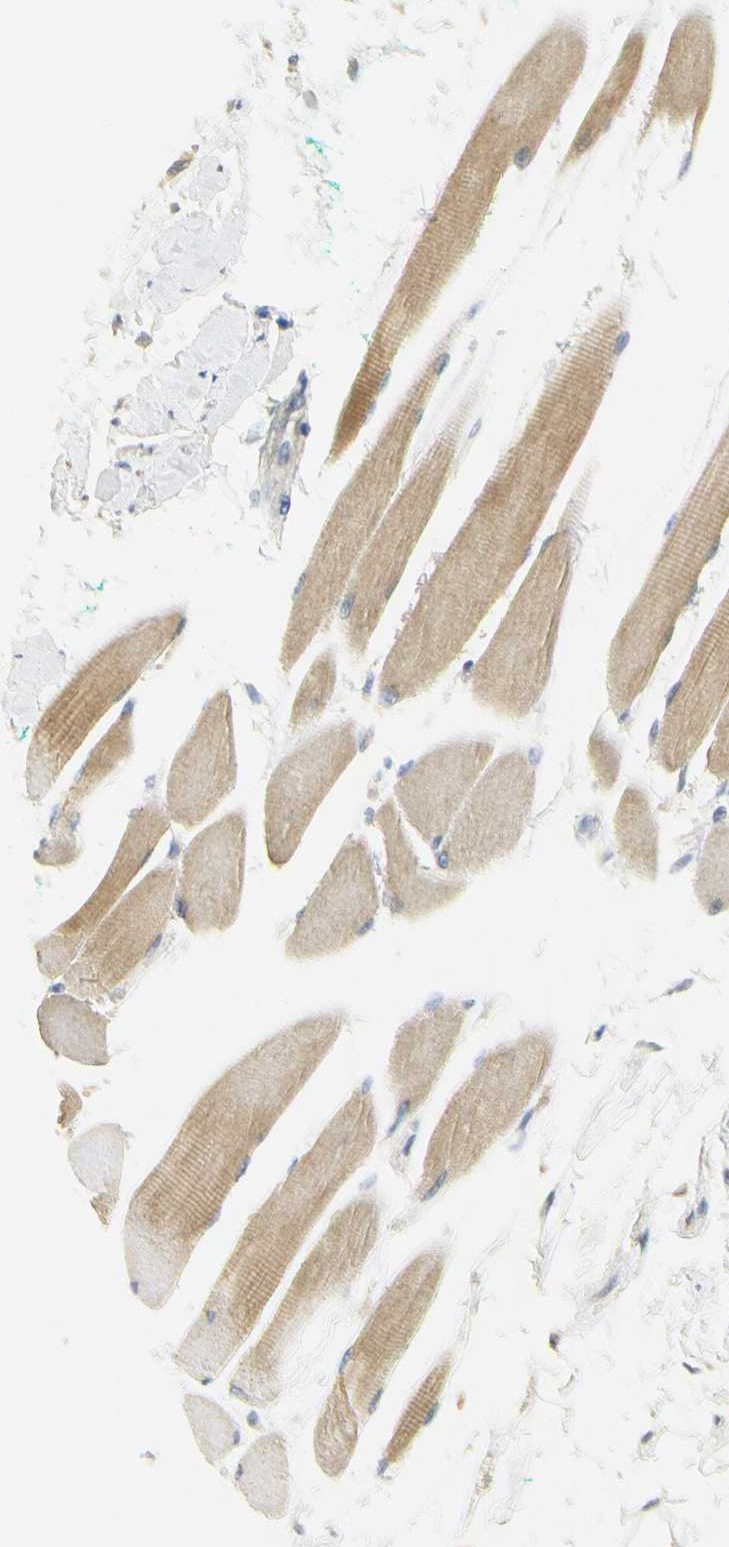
{"staining": {"intensity": "weak", "quantity": ">75%", "location": "cytoplasmic/membranous"}, "tissue": "skeletal muscle", "cell_type": "Myocytes", "image_type": "normal", "snomed": [{"axis": "morphology", "description": "Normal tissue, NOS"}, {"axis": "topography", "description": "Skeletal muscle"}, {"axis": "topography", "description": "Oral tissue"}, {"axis": "topography", "description": "Peripheral nerve tissue"}], "caption": "Immunohistochemical staining of unremarkable human skeletal muscle displays weak cytoplasmic/membranous protein positivity in approximately >75% of myocytes.", "gene": "PAK1", "patient": {"sex": "female", "age": 84}}